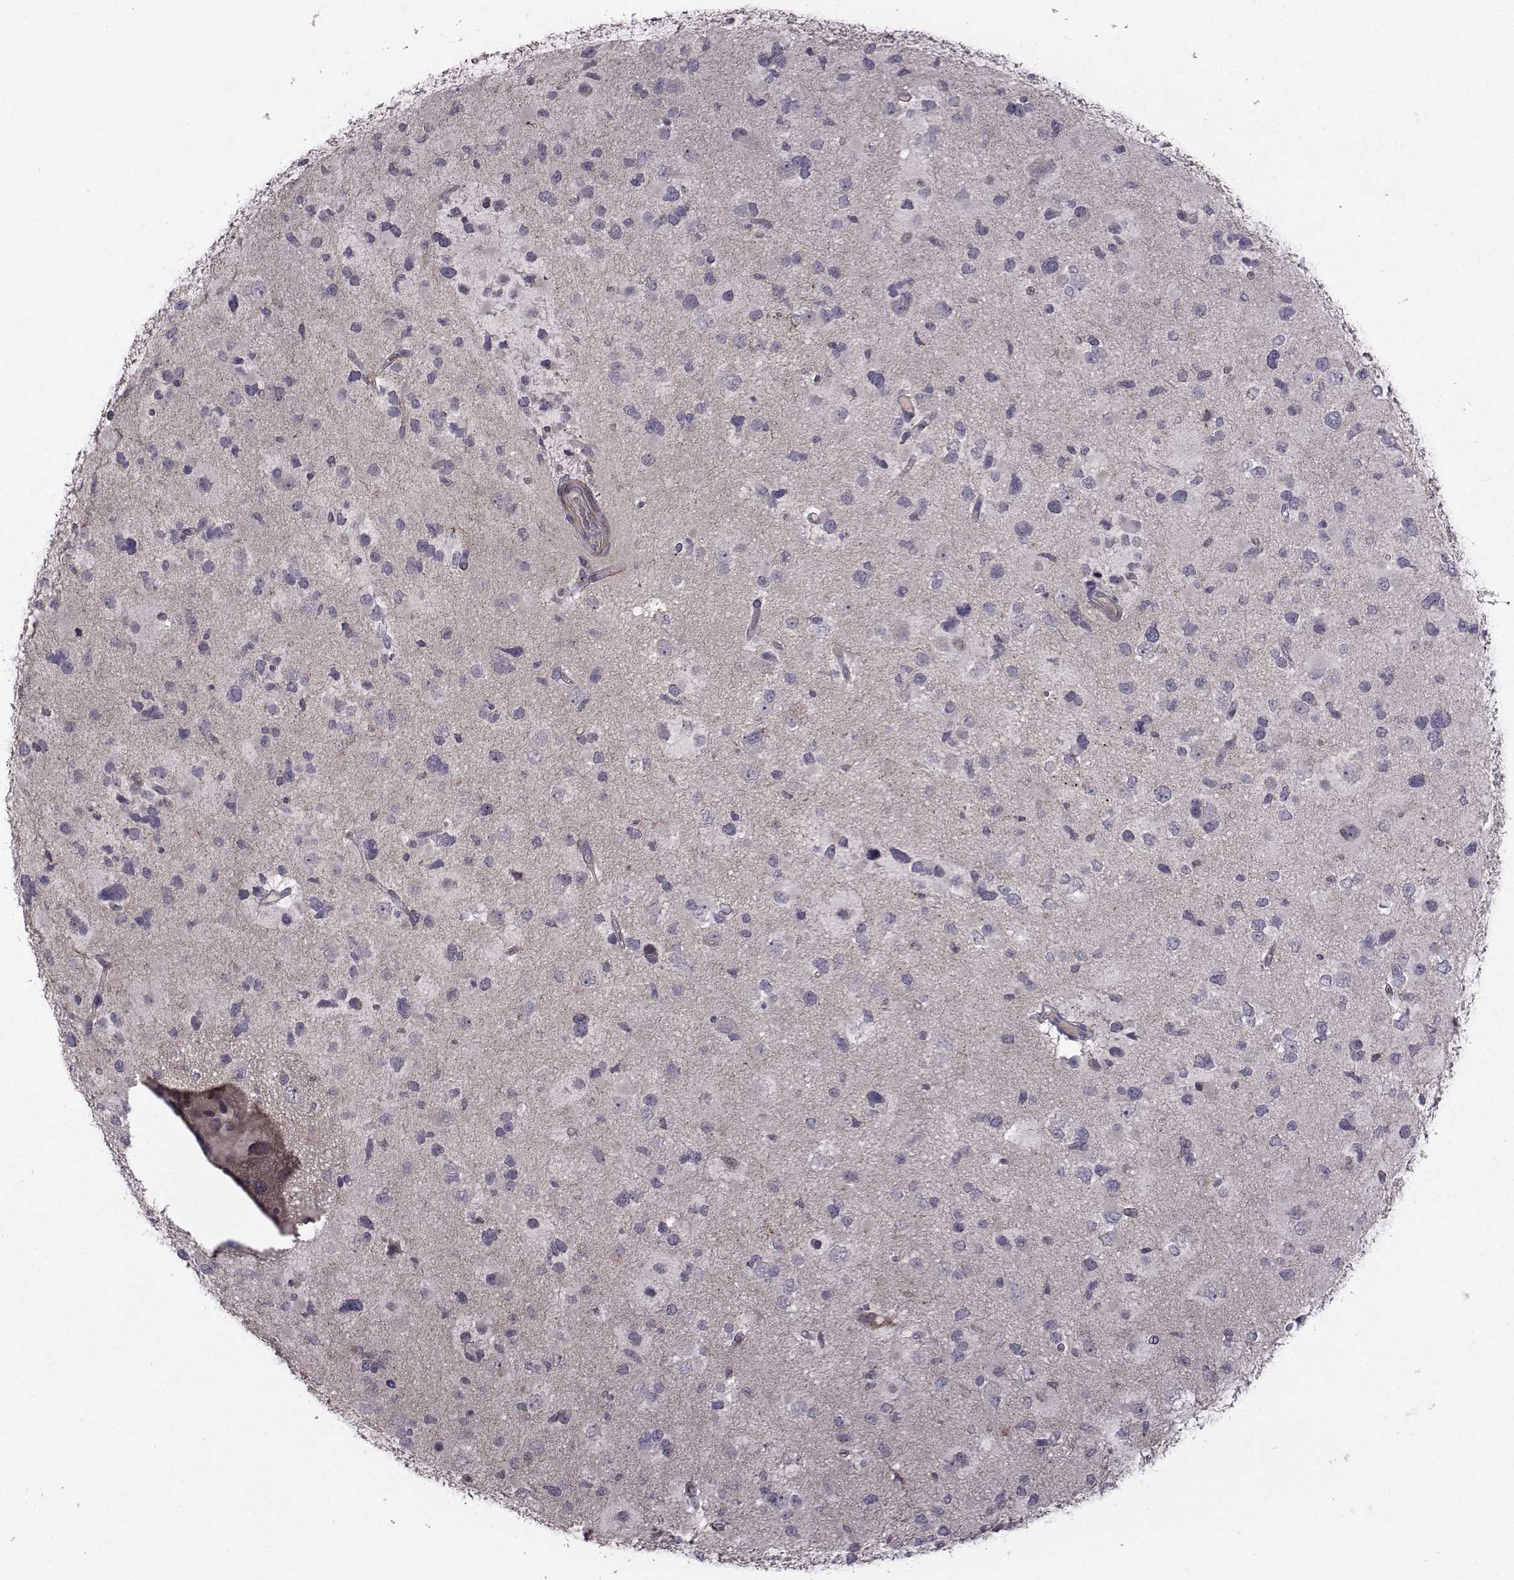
{"staining": {"intensity": "negative", "quantity": "none", "location": "none"}, "tissue": "glioma", "cell_type": "Tumor cells", "image_type": "cancer", "snomed": [{"axis": "morphology", "description": "Glioma, malignant, Low grade"}, {"axis": "topography", "description": "Brain"}], "caption": "The immunohistochemistry (IHC) histopathology image has no significant positivity in tumor cells of glioma tissue.", "gene": "FDXR", "patient": {"sex": "female", "age": 32}}